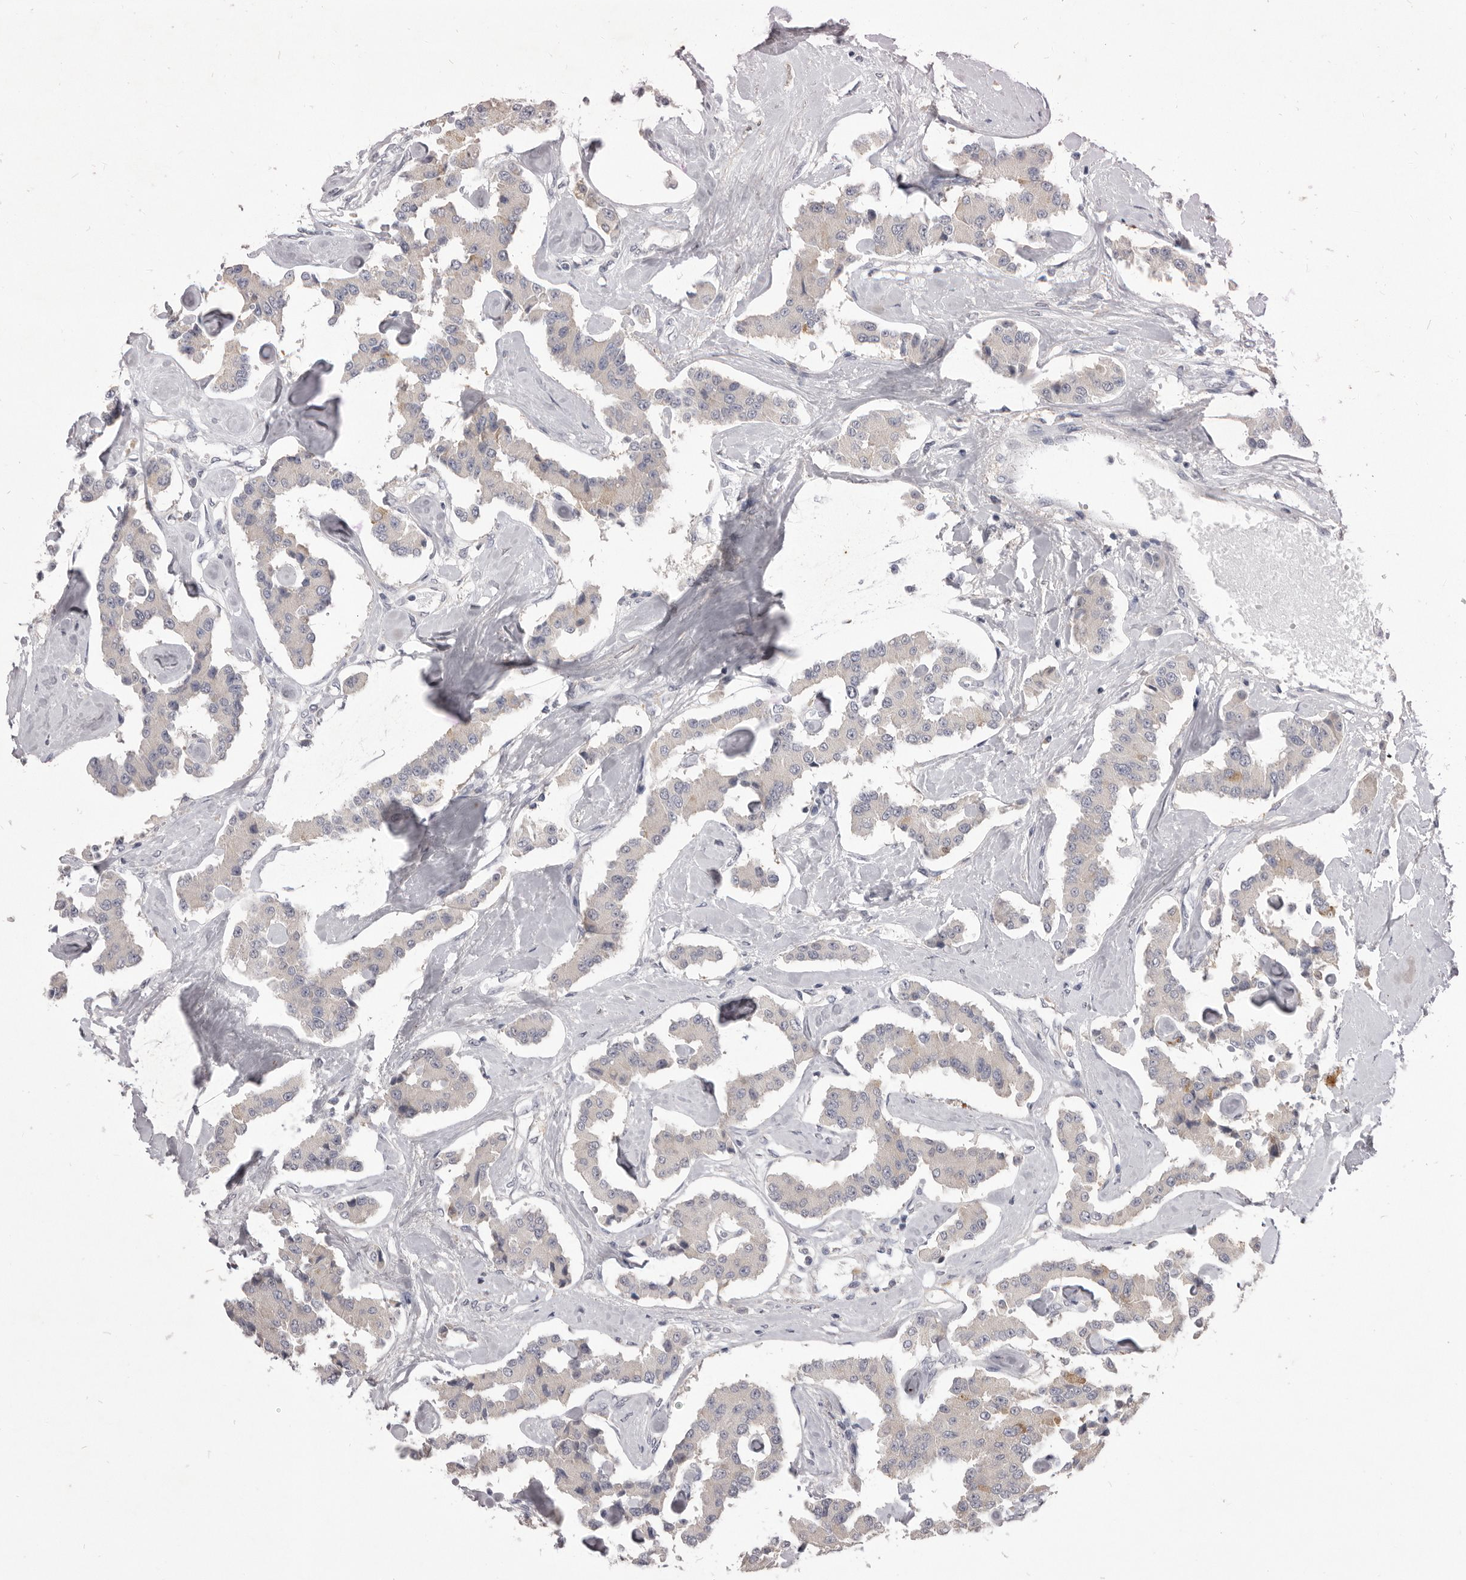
{"staining": {"intensity": "negative", "quantity": "none", "location": "none"}, "tissue": "carcinoid", "cell_type": "Tumor cells", "image_type": "cancer", "snomed": [{"axis": "morphology", "description": "Carcinoid, malignant, NOS"}, {"axis": "topography", "description": "Pancreas"}], "caption": "An immunohistochemistry histopathology image of carcinoid (malignant) is shown. There is no staining in tumor cells of carcinoid (malignant). (DAB immunohistochemistry (IHC) visualized using brightfield microscopy, high magnification).", "gene": "VPS45", "patient": {"sex": "male", "age": 41}}